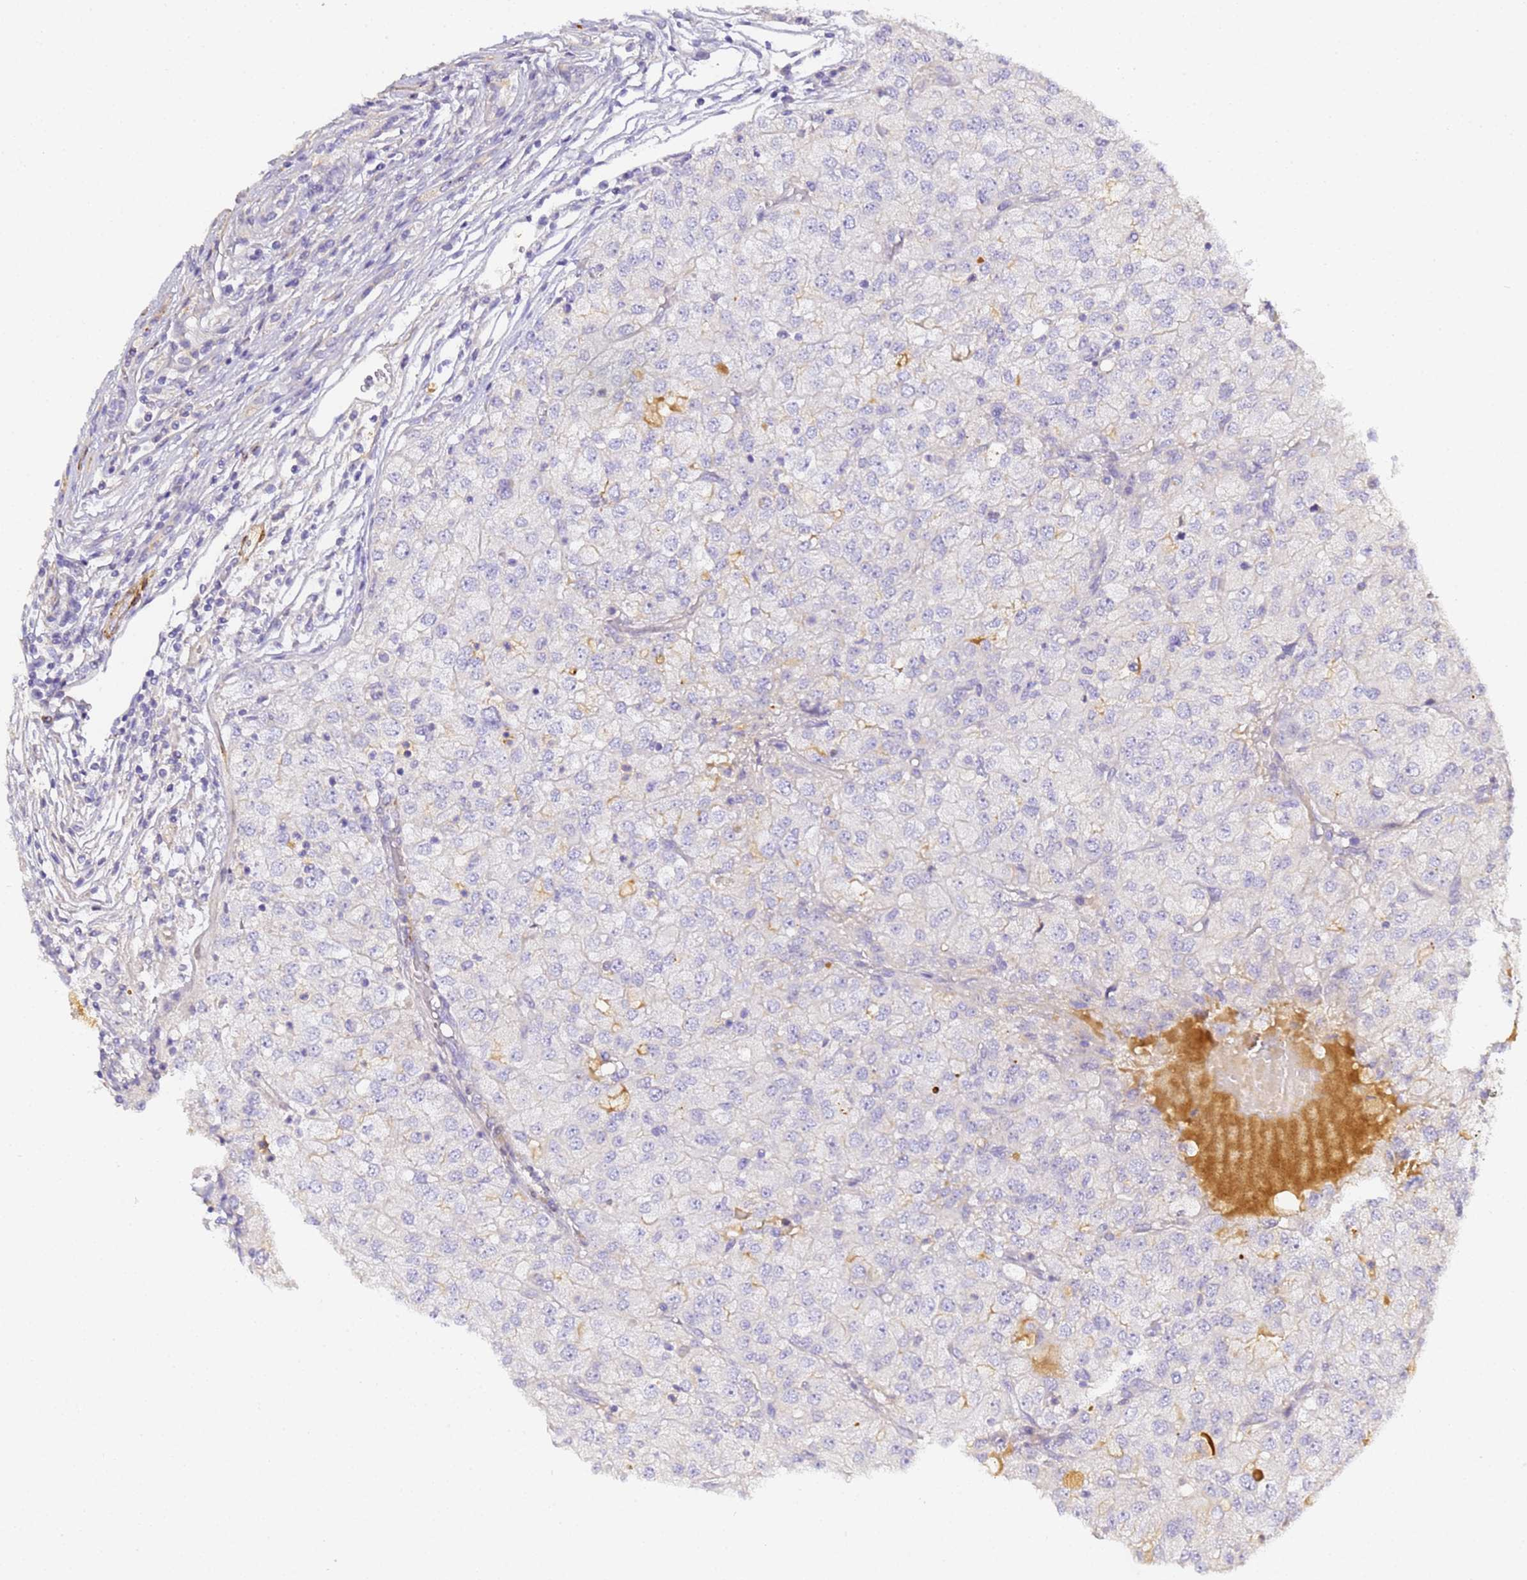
{"staining": {"intensity": "negative", "quantity": "none", "location": "none"}, "tissue": "renal cancer", "cell_type": "Tumor cells", "image_type": "cancer", "snomed": [{"axis": "morphology", "description": "Adenocarcinoma, NOS"}, {"axis": "topography", "description": "Kidney"}], "caption": "High magnification brightfield microscopy of renal cancer (adenocarcinoma) stained with DAB (brown) and counterstained with hematoxylin (blue): tumor cells show no significant positivity.", "gene": "CFH", "patient": {"sex": "female", "age": 54}}